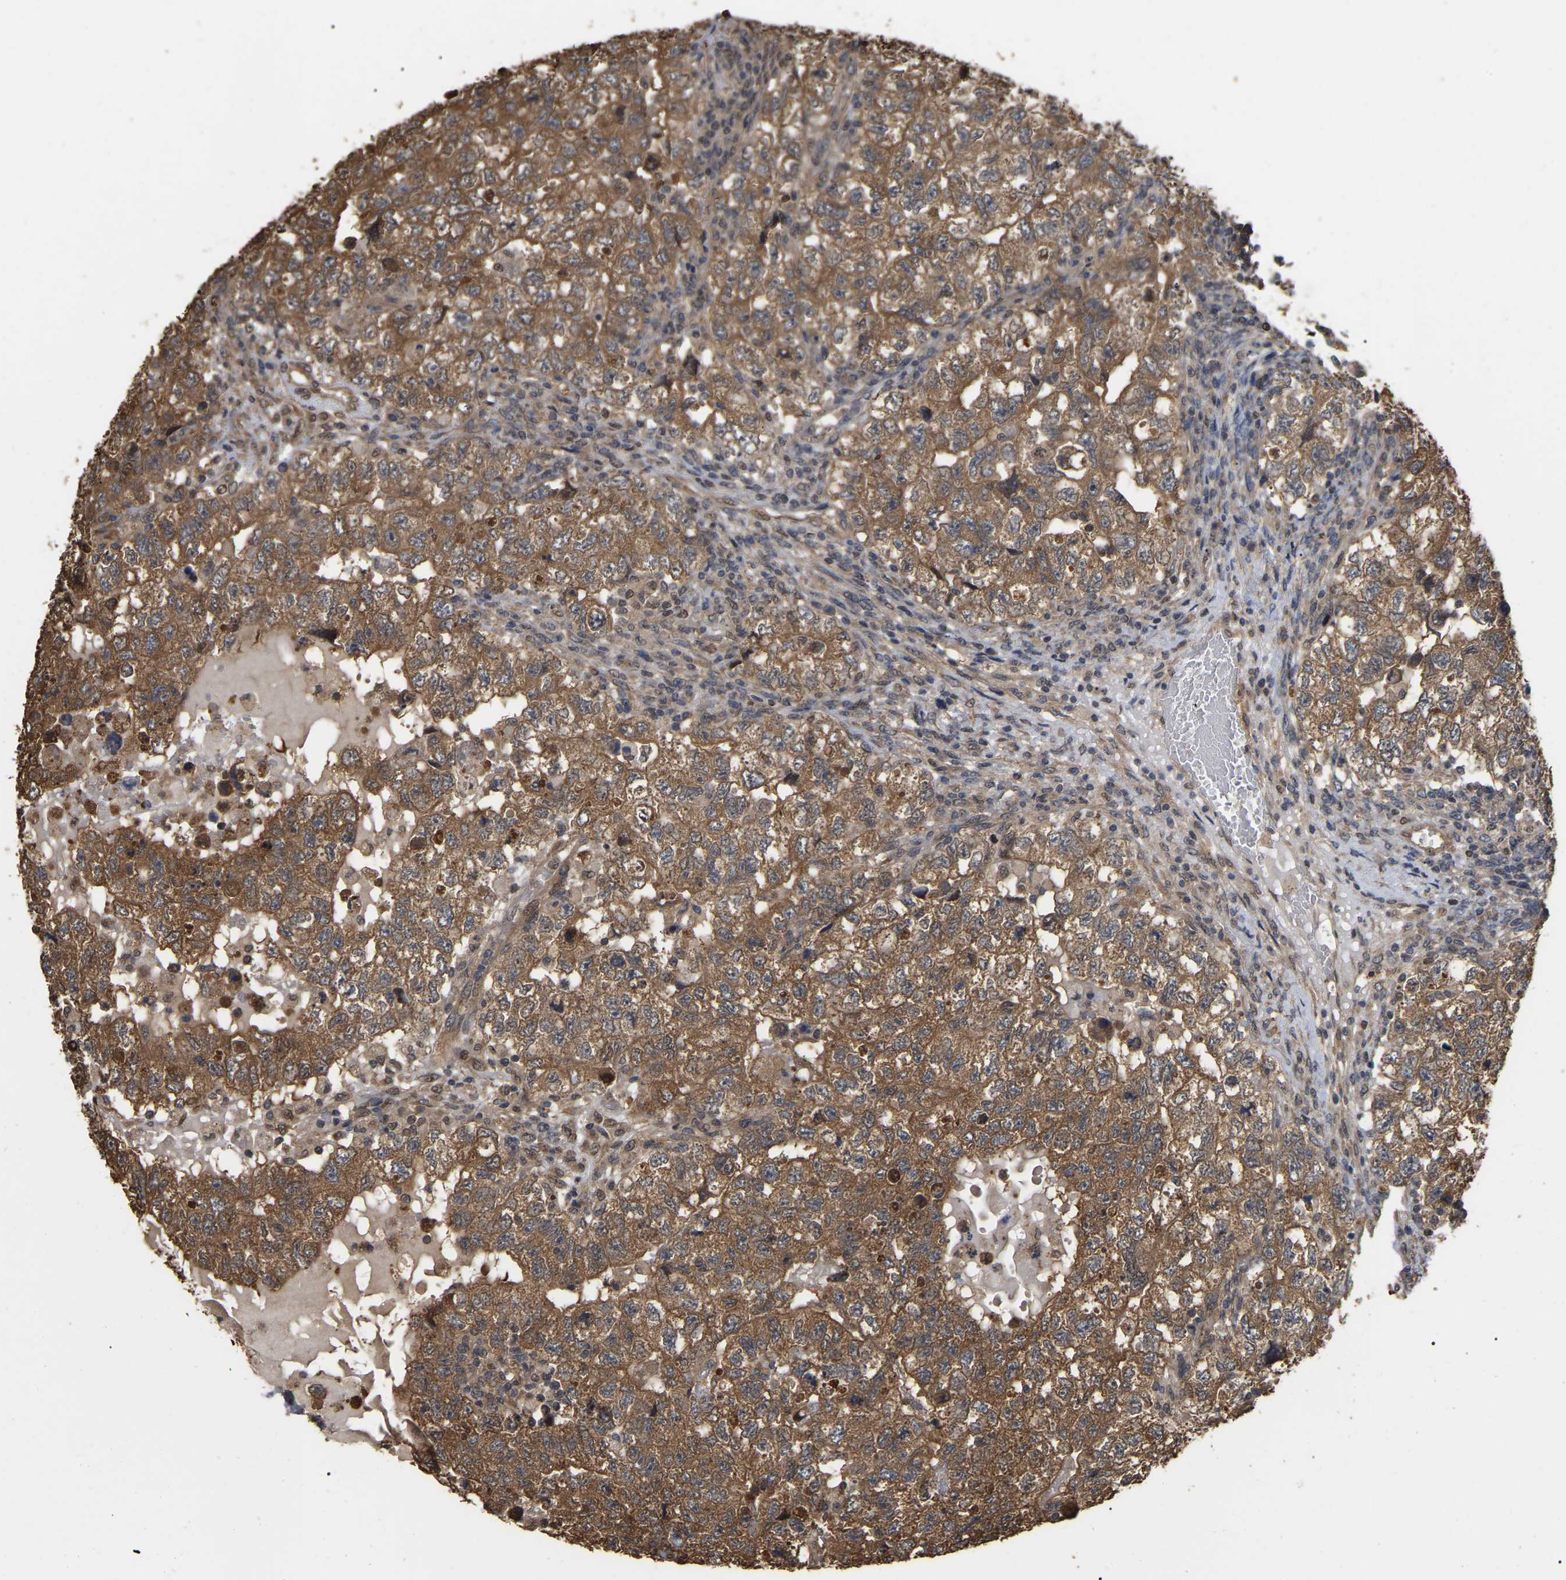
{"staining": {"intensity": "moderate", "quantity": ">75%", "location": "cytoplasmic/membranous"}, "tissue": "testis cancer", "cell_type": "Tumor cells", "image_type": "cancer", "snomed": [{"axis": "morphology", "description": "Carcinoma, Embryonal, NOS"}, {"axis": "topography", "description": "Testis"}], "caption": "Testis cancer (embryonal carcinoma) stained with a brown dye shows moderate cytoplasmic/membranous positive staining in about >75% of tumor cells.", "gene": "FAM219A", "patient": {"sex": "male", "age": 36}}